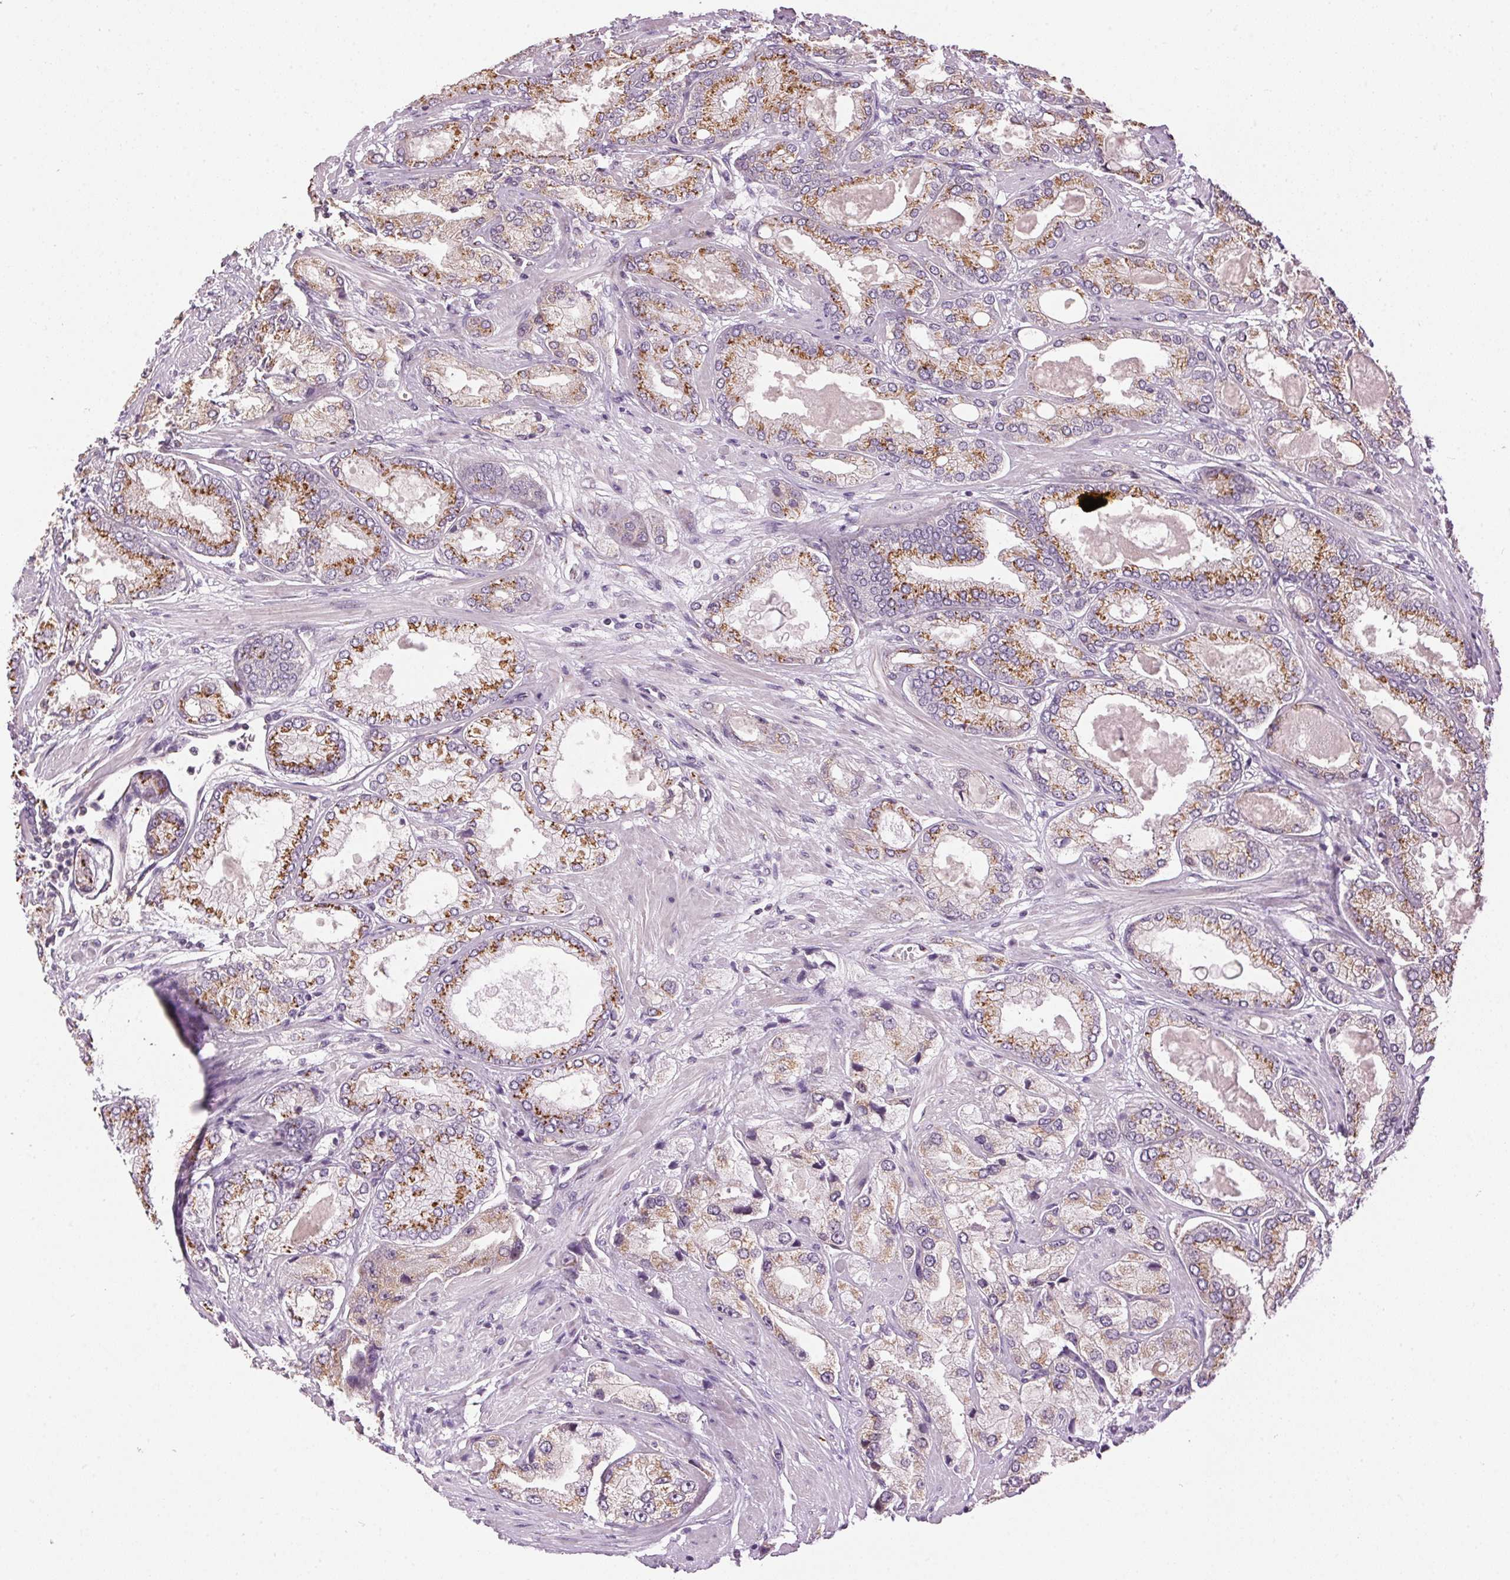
{"staining": {"intensity": "moderate", "quantity": ">75%", "location": "cytoplasmic/membranous"}, "tissue": "prostate cancer", "cell_type": "Tumor cells", "image_type": "cancer", "snomed": [{"axis": "morphology", "description": "Adenocarcinoma, High grade"}, {"axis": "topography", "description": "Prostate"}], "caption": "IHC of human prostate cancer reveals medium levels of moderate cytoplasmic/membranous expression in approximately >75% of tumor cells.", "gene": "GOLPH3", "patient": {"sex": "male", "age": 68}}